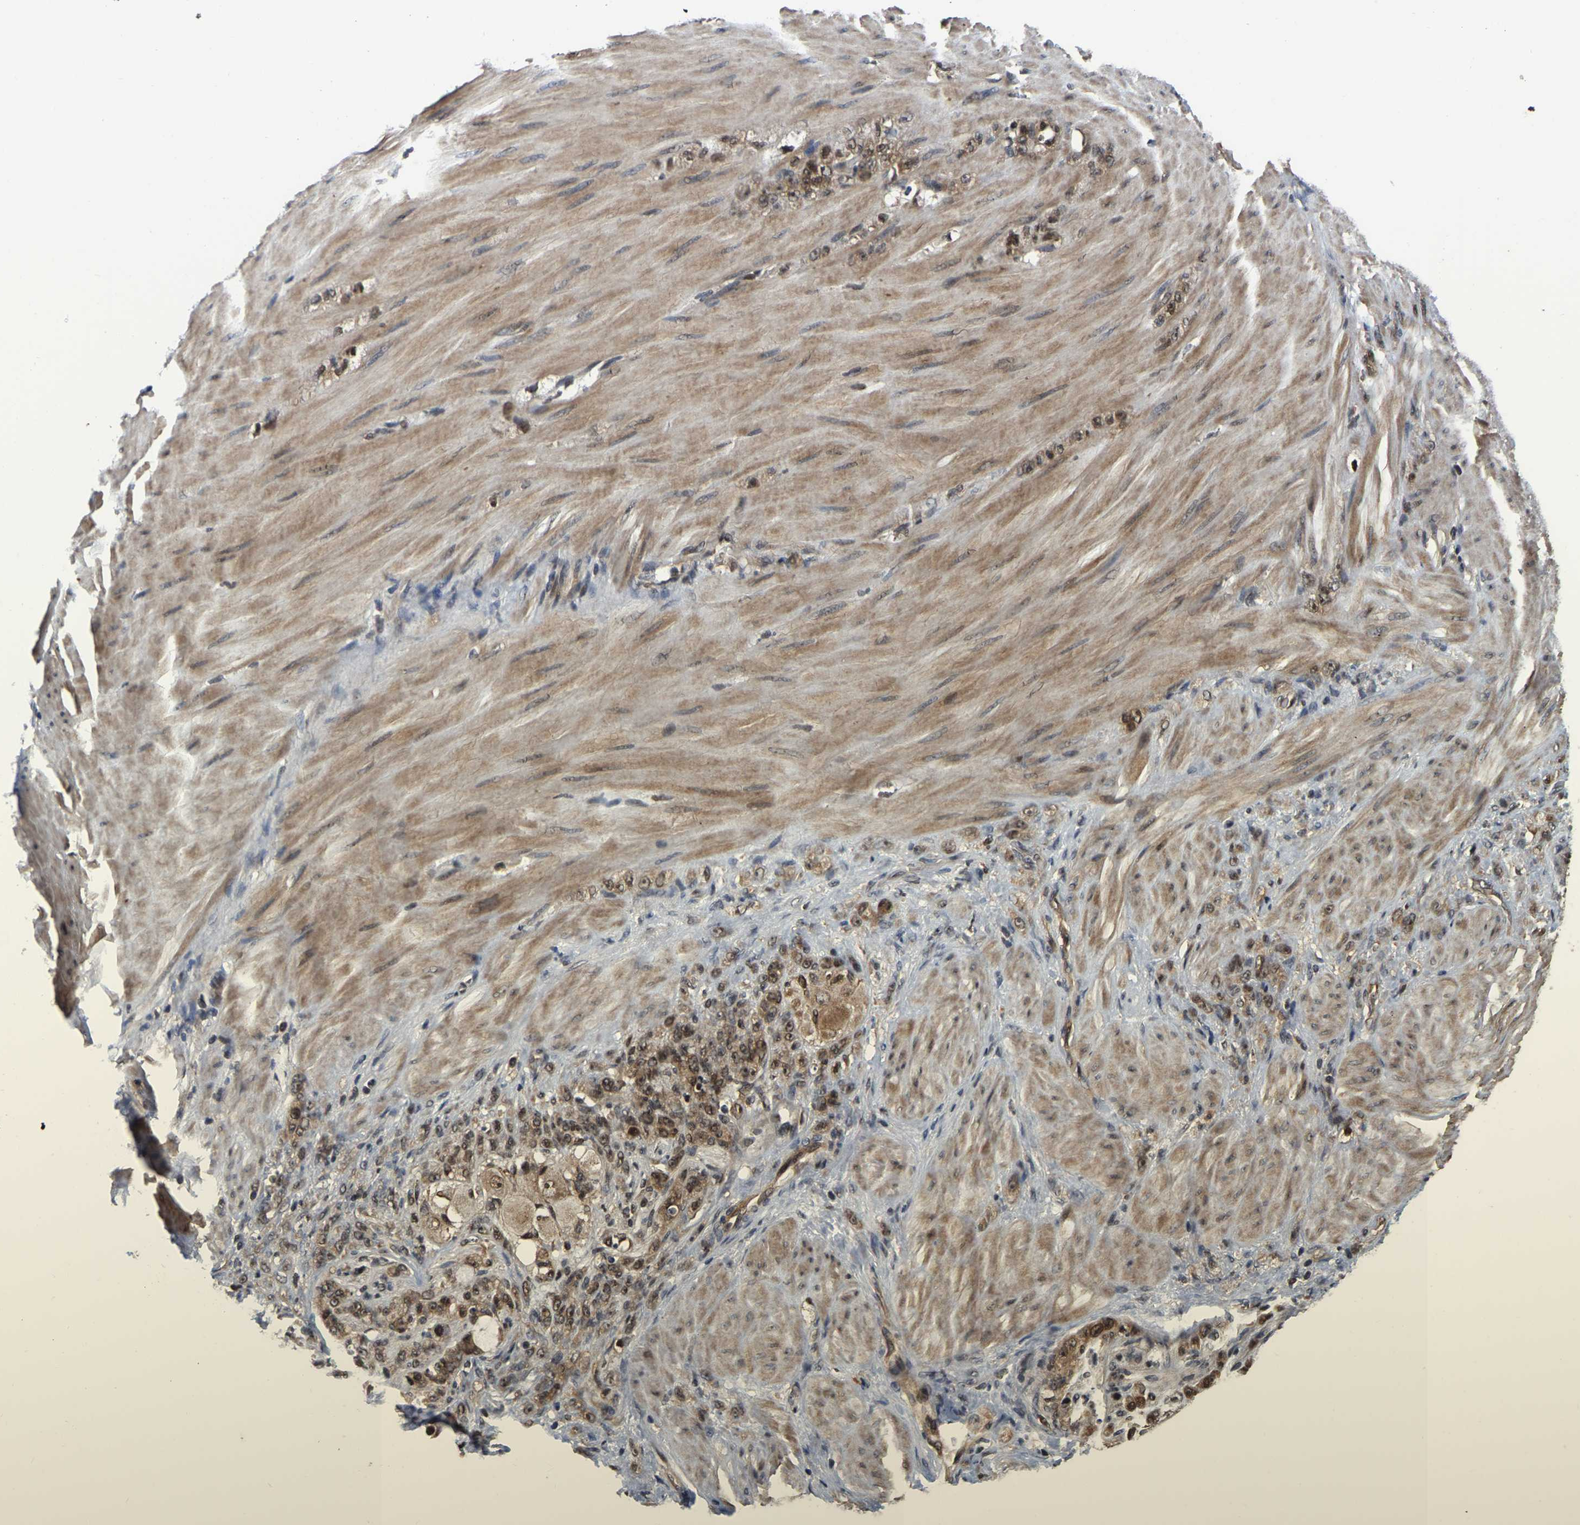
{"staining": {"intensity": "moderate", "quantity": ">75%", "location": "nuclear"}, "tissue": "stomach cancer", "cell_type": "Tumor cells", "image_type": "cancer", "snomed": [{"axis": "morphology", "description": "Normal tissue, NOS"}, {"axis": "morphology", "description": "Adenocarcinoma, NOS"}, {"axis": "topography", "description": "Stomach"}], "caption": "Adenocarcinoma (stomach) stained with a protein marker demonstrates moderate staining in tumor cells.", "gene": "CIAO1", "patient": {"sex": "male", "age": 82}}